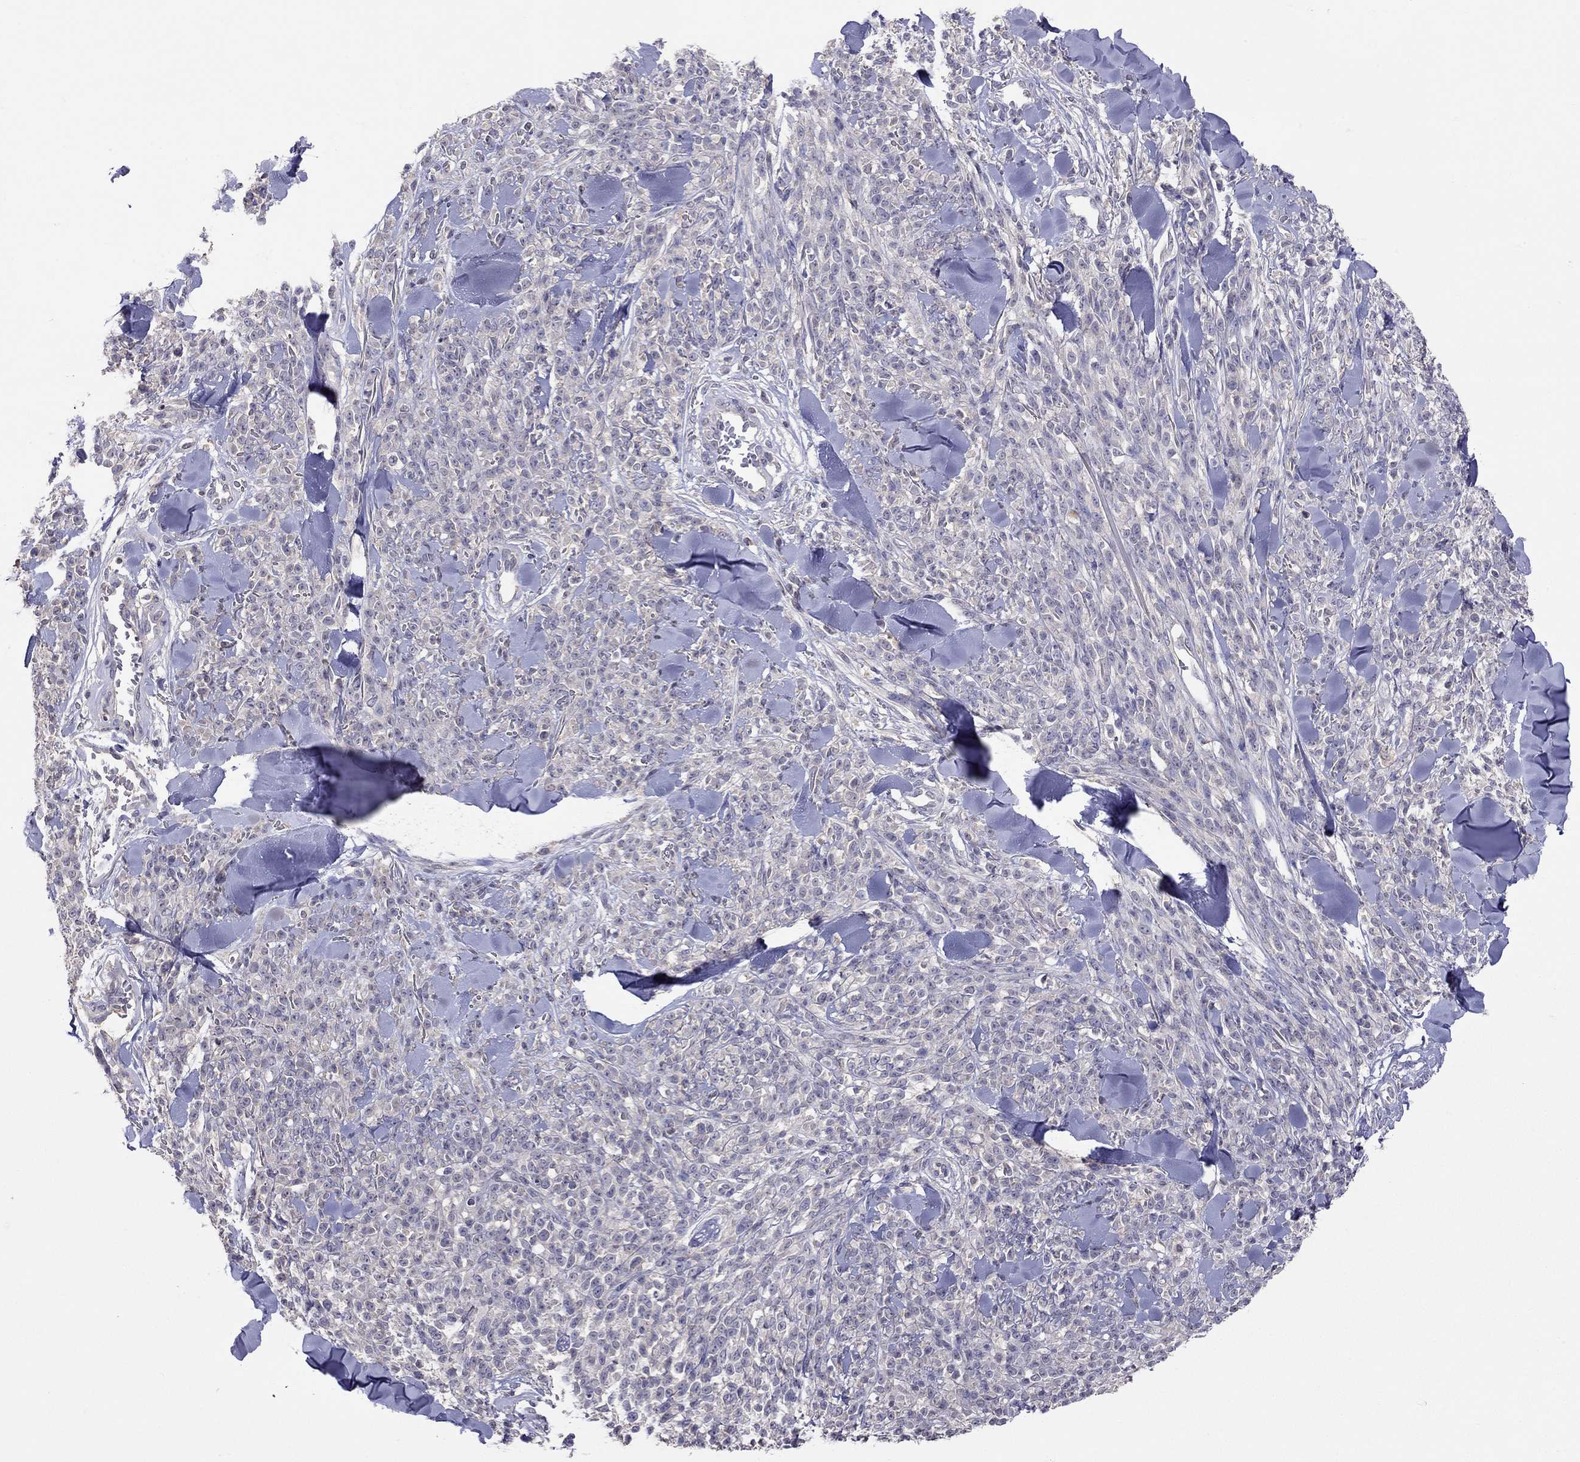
{"staining": {"intensity": "negative", "quantity": "none", "location": "none"}, "tissue": "melanoma", "cell_type": "Tumor cells", "image_type": "cancer", "snomed": [{"axis": "morphology", "description": "Malignant melanoma, NOS"}, {"axis": "topography", "description": "Skin"}, {"axis": "topography", "description": "Skin of trunk"}], "caption": "IHC of malignant melanoma shows no staining in tumor cells. Nuclei are stained in blue.", "gene": "RTP5", "patient": {"sex": "male", "age": 74}}